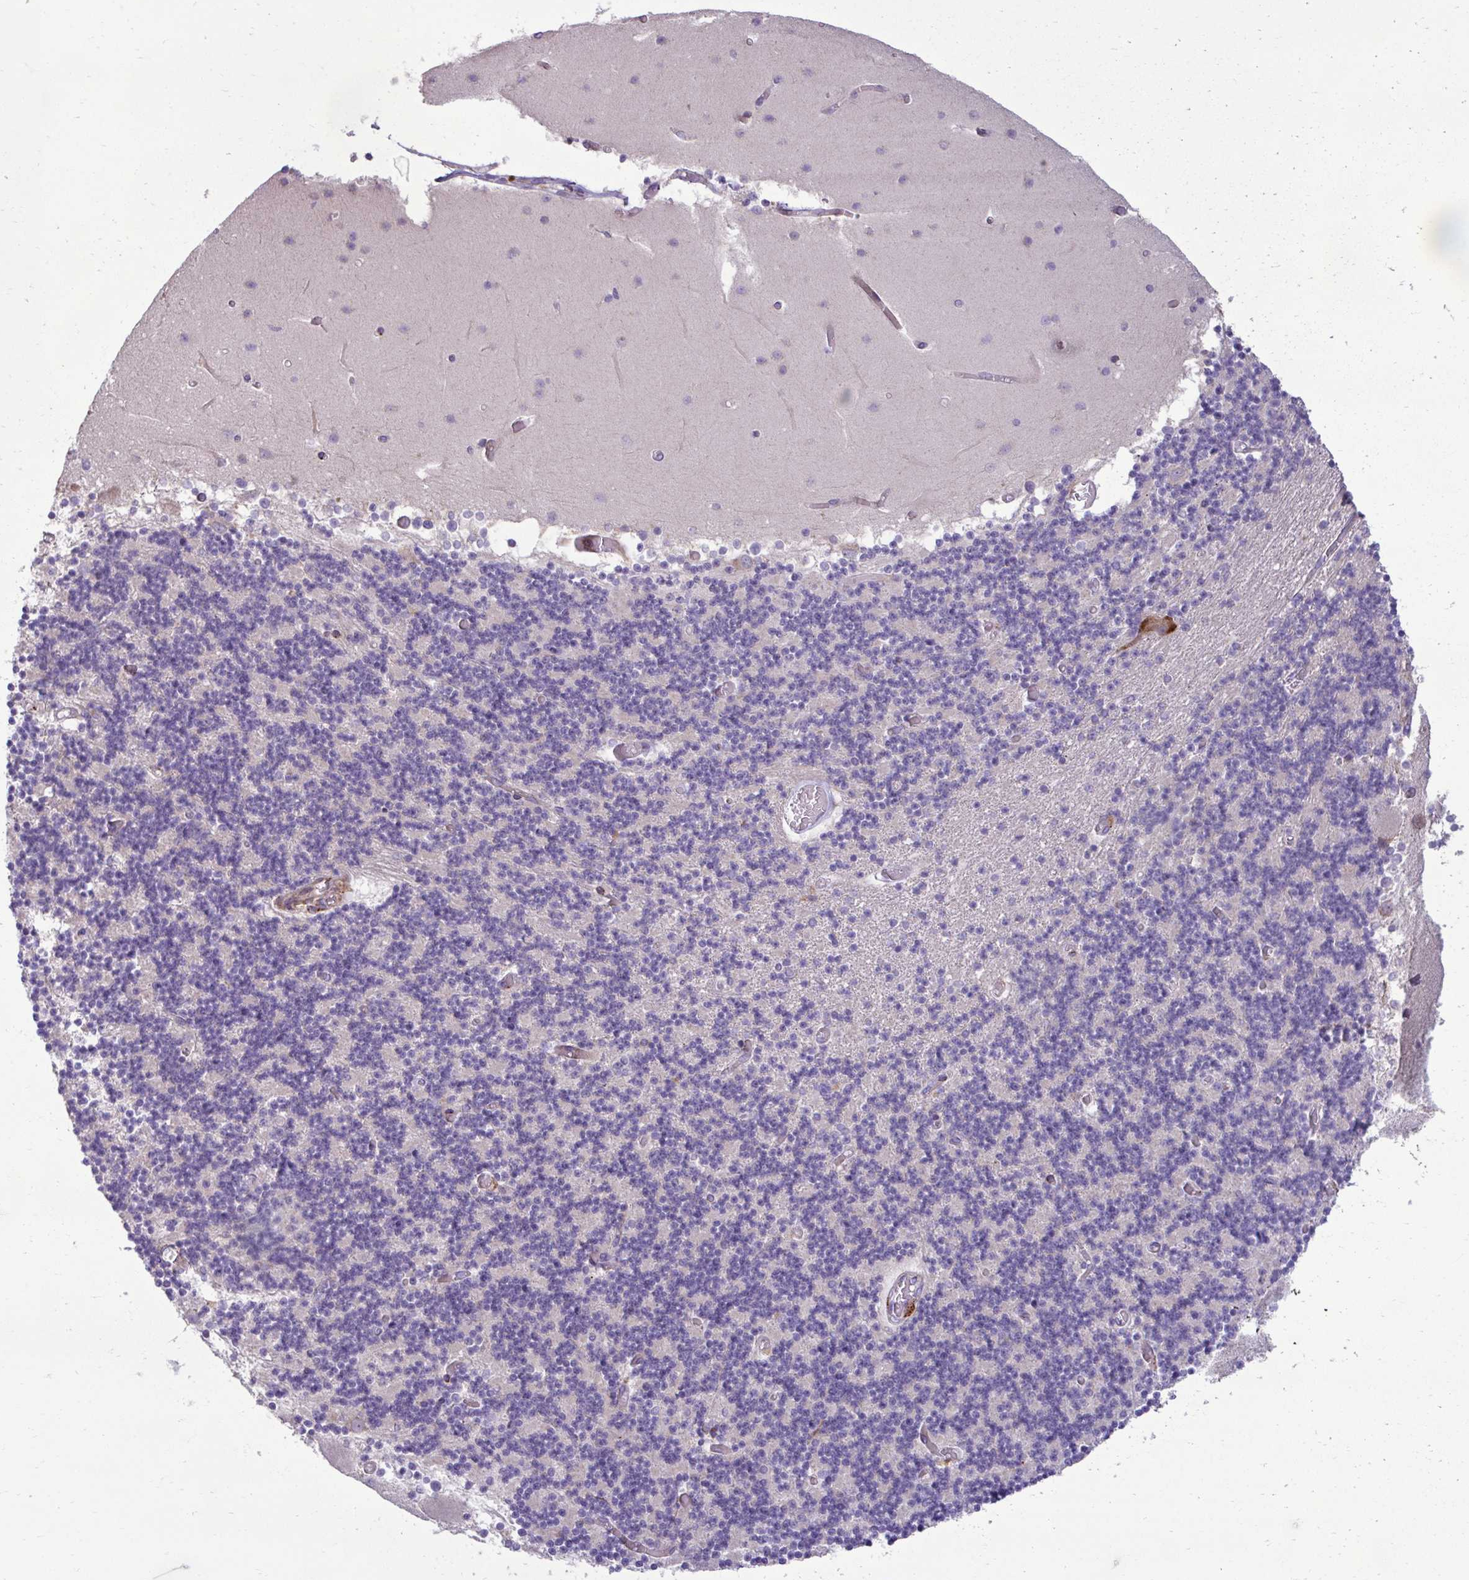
{"staining": {"intensity": "negative", "quantity": "none", "location": "none"}, "tissue": "cerebellum", "cell_type": "Cells in granular layer", "image_type": "normal", "snomed": [{"axis": "morphology", "description": "Normal tissue, NOS"}, {"axis": "topography", "description": "Cerebellum"}], "caption": "High power microscopy micrograph of an immunohistochemistry (IHC) micrograph of normal cerebellum, revealing no significant expression in cells in granular layer.", "gene": "LIMS1", "patient": {"sex": "female", "age": 28}}